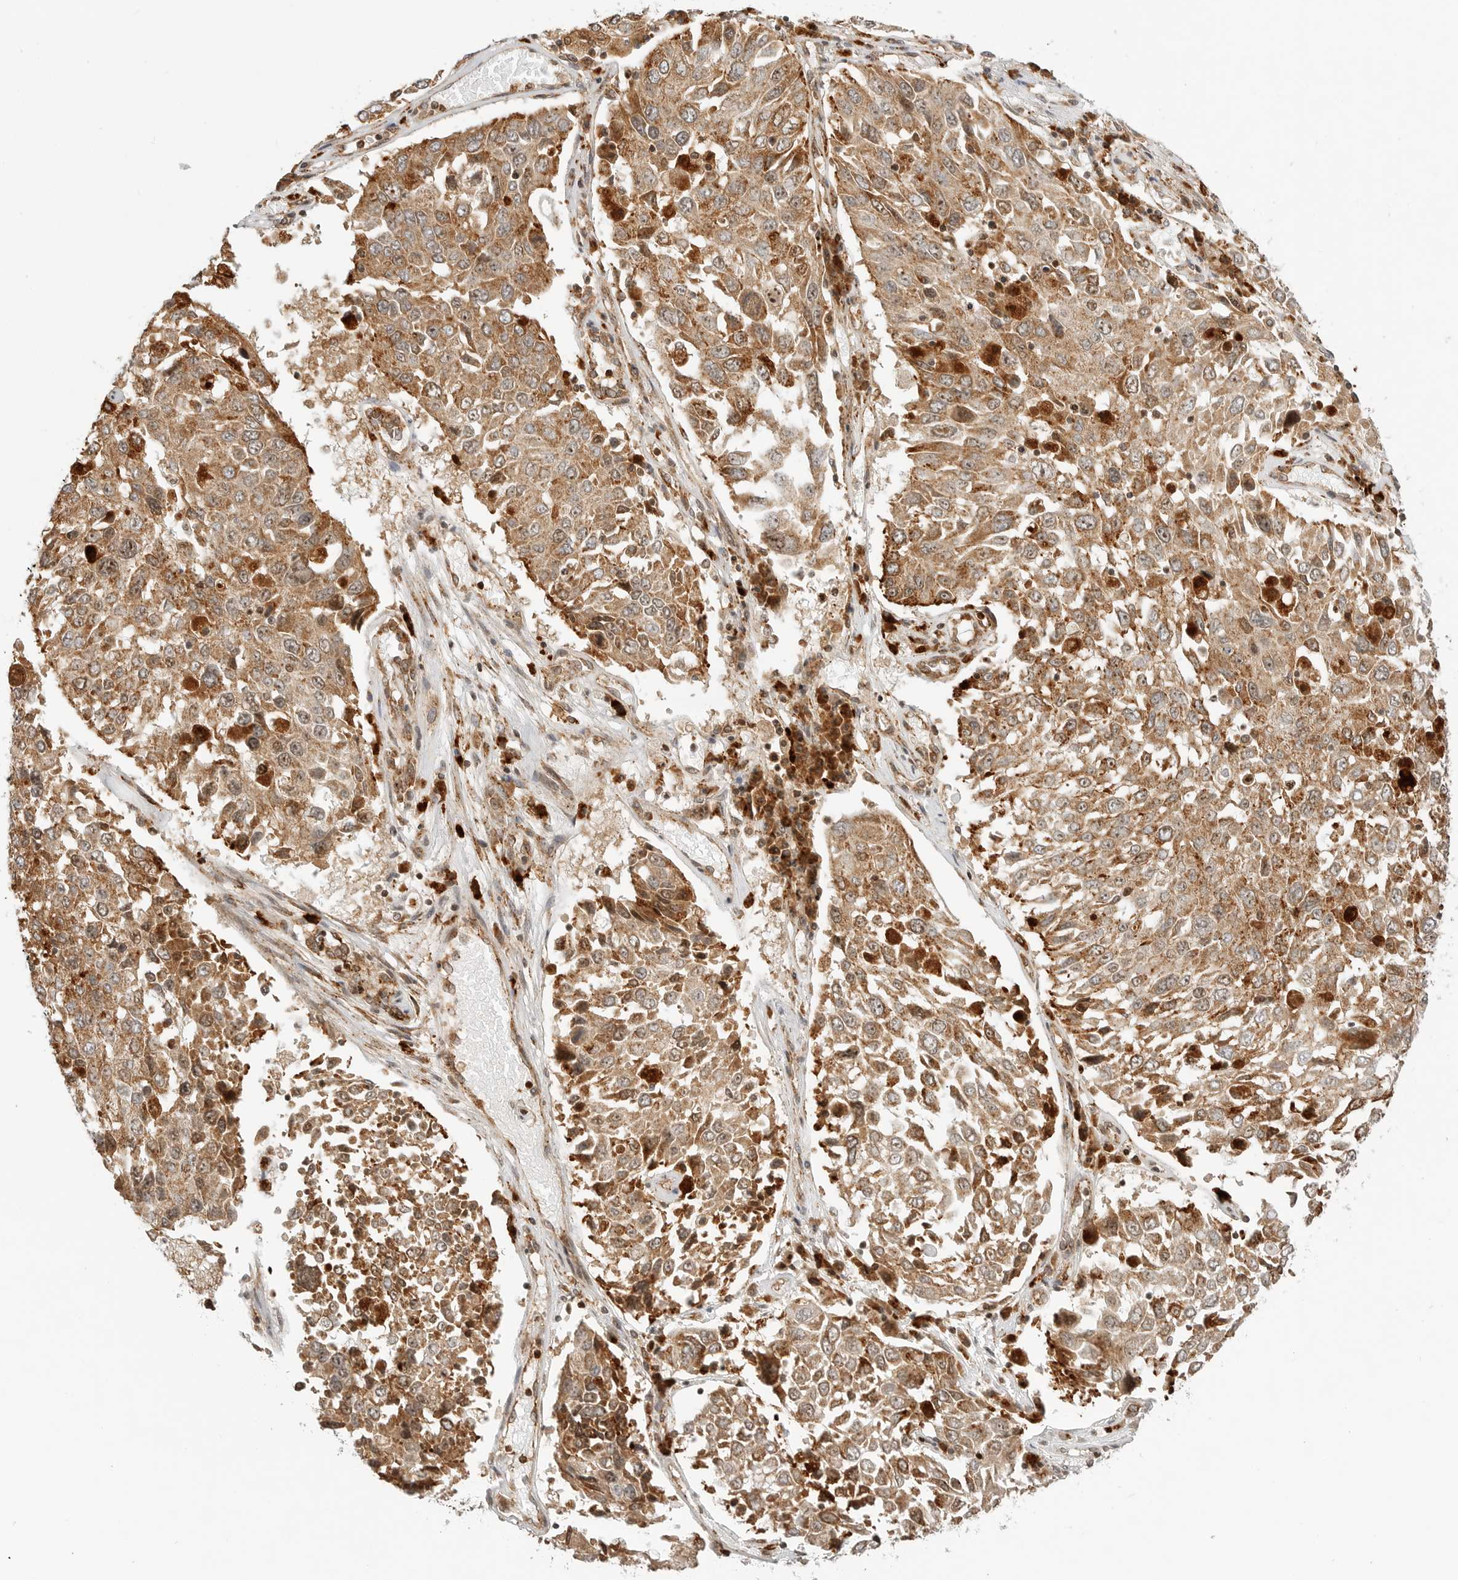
{"staining": {"intensity": "moderate", "quantity": ">75%", "location": "cytoplasmic/membranous"}, "tissue": "lung cancer", "cell_type": "Tumor cells", "image_type": "cancer", "snomed": [{"axis": "morphology", "description": "Squamous cell carcinoma, NOS"}, {"axis": "topography", "description": "Lung"}], "caption": "DAB (3,3'-diaminobenzidine) immunohistochemical staining of lung squamous cell carcinoma displays moderate cytoplasmic/membranous protein staining in about >75% of tumor cells.", "gene": "IDUA", "patient": {"sex": "male", "age": 65}}